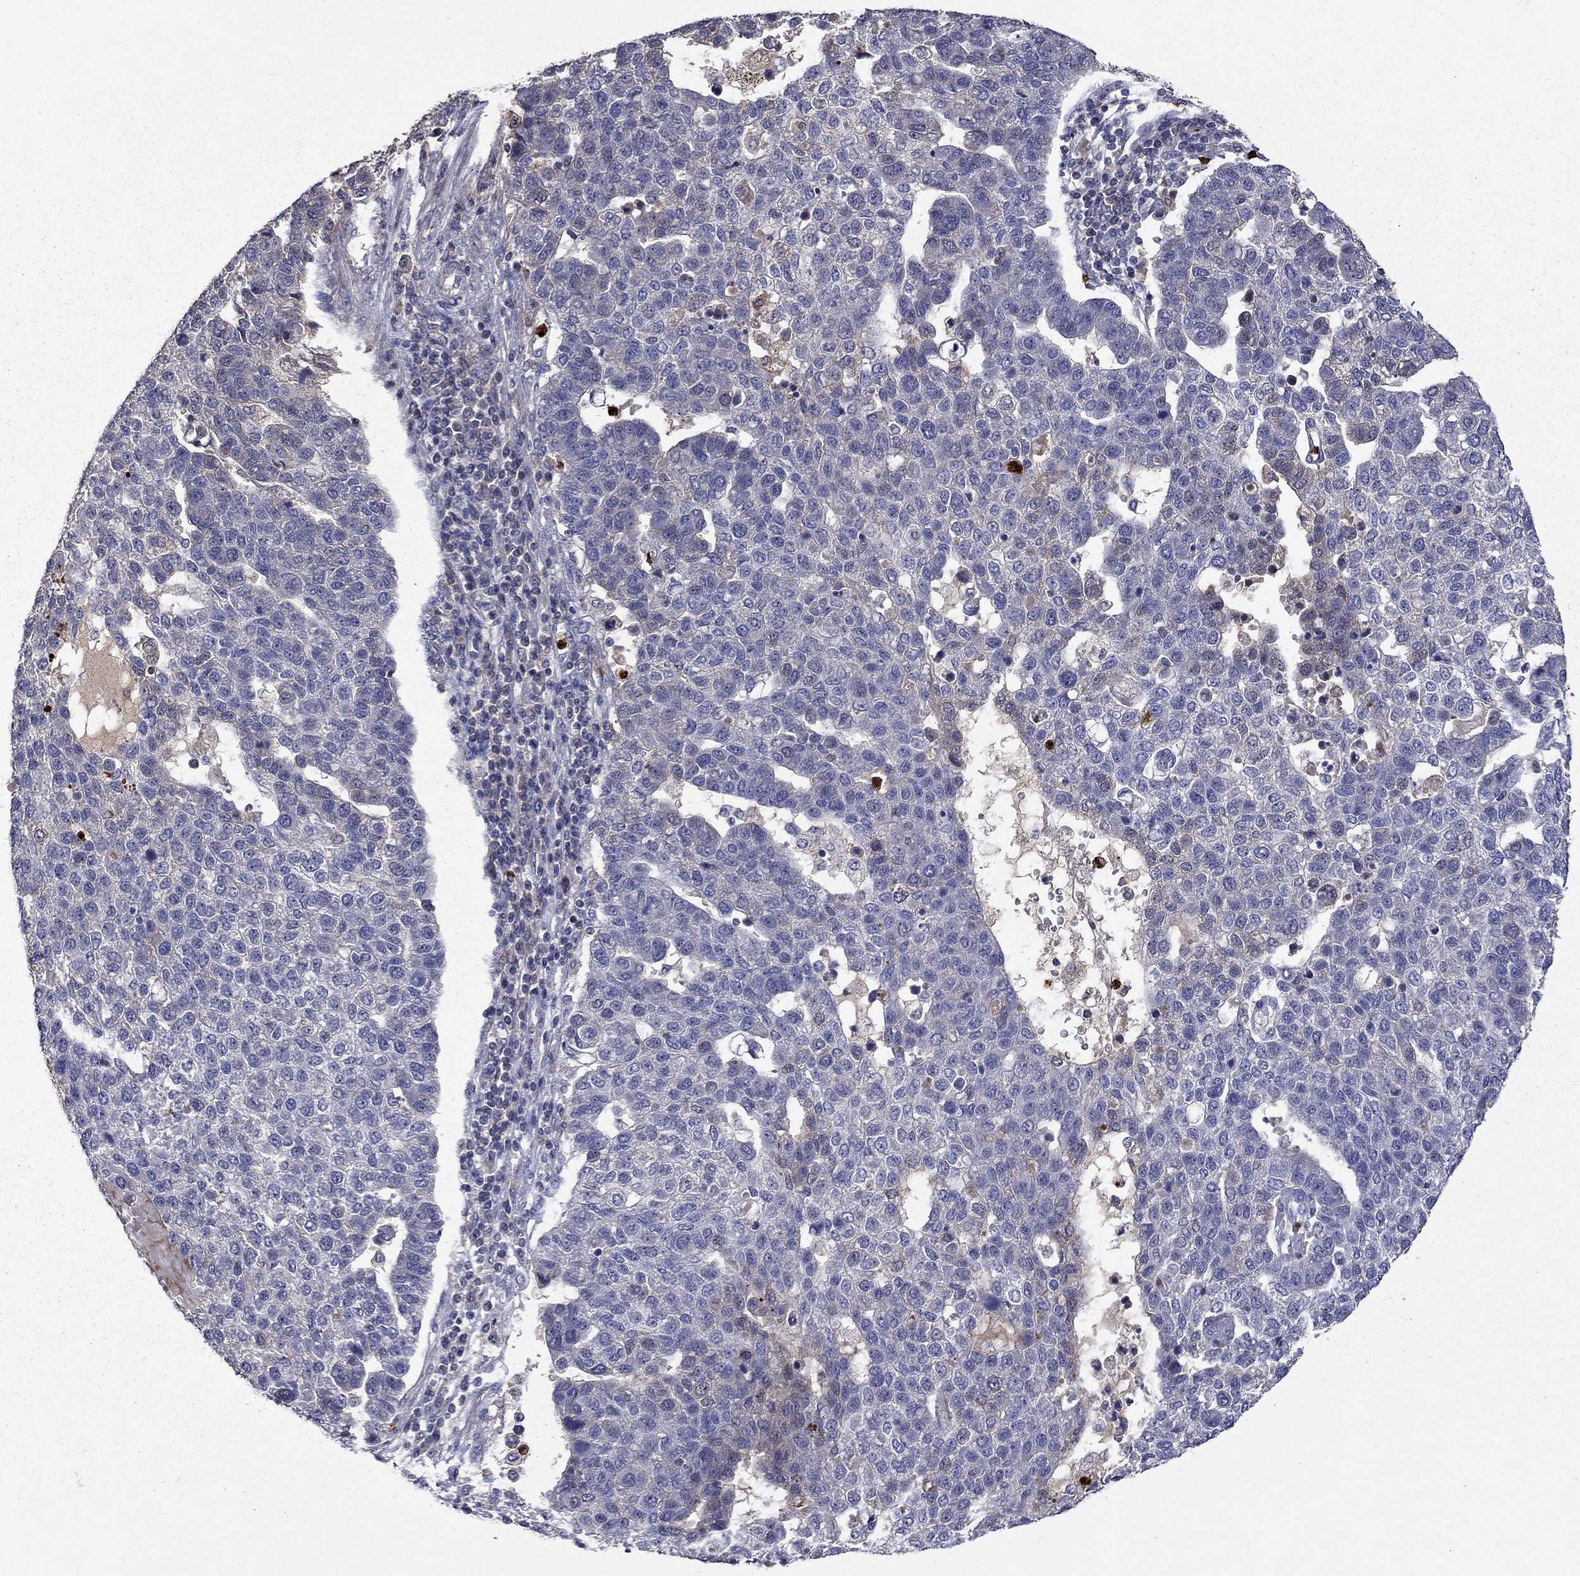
{"staining": {"intensity": "negative", "quantity": "none", "location": "none"}, "tissue": "pancreatic cancer", "cell_type": "Tumor cells", "image_type": "cancer", "snomed": [{"axis": "morphology", "description": "Adenocarcinoma, NOS"}, {"axis": "topography", "description": "Pancreas"}], "caption": "Immunohistochemical staining of human pancreatic cancer shows no significant positivity in tumor cells.", "gene": "SATB1", "patient": {"sex": "female", "age": 61}}